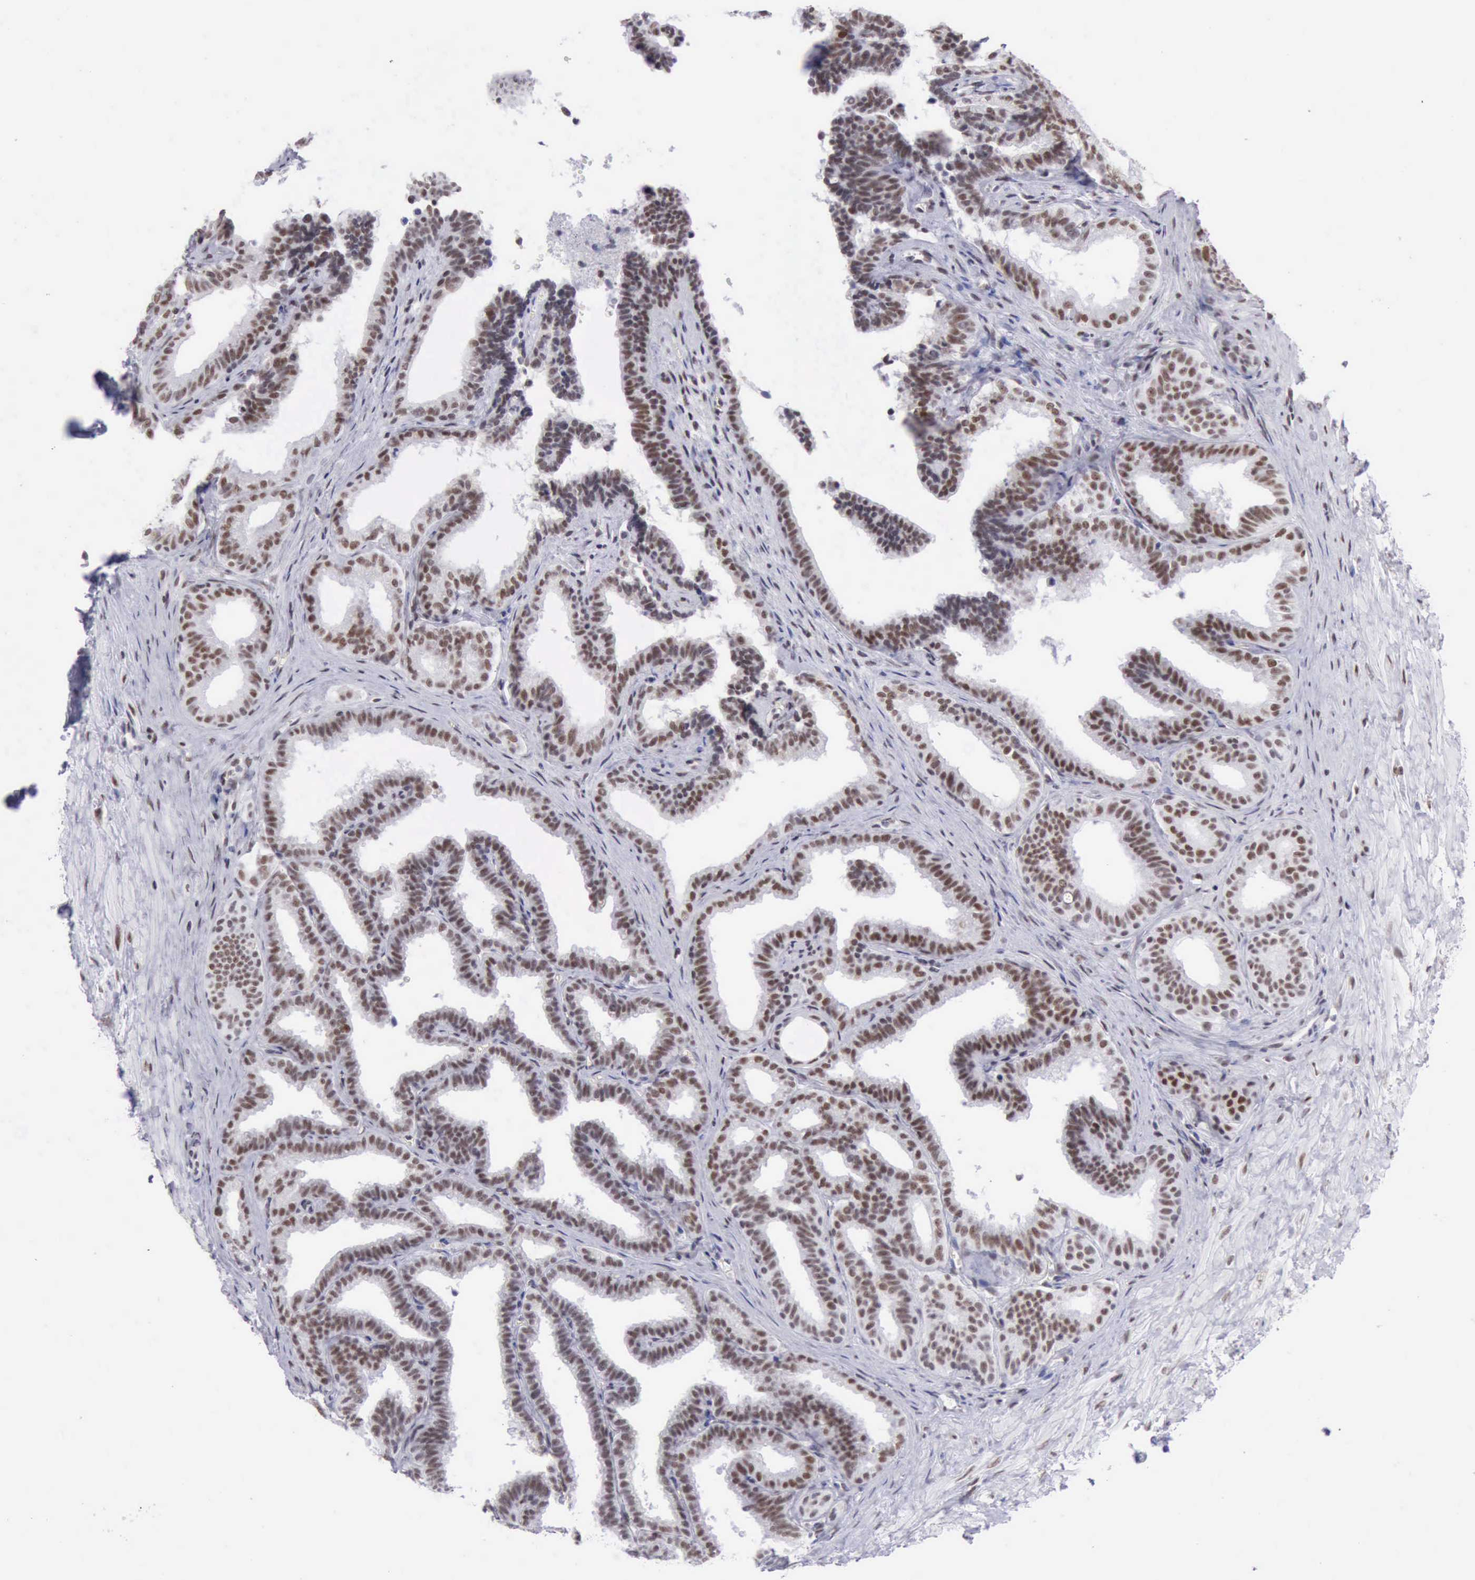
{"staining": {"intensity": "moderate", "quantity": ">75%", "location": "nuclear"}, "tissue": "seminal vesicle", "cell_type": "Glandular cells", "image_type": "normal", "snomed": [{"axis": "morphology", "description": "Normal tissue, NOS"}, {"axis": "topography", "description": "Seminal veicle"}], "caption": "Immunohistochemistry (IHC) image of unremarkable seminal vesicle: seminal vesicle stained using immunohistochemistry displays medium levels of moderate protein expression localized specifically in the nuclear of glandular cells, appearing as a nuclear brown color.", "gene": "ERCC4", "patient": {"sex": "male", "age": 26}}